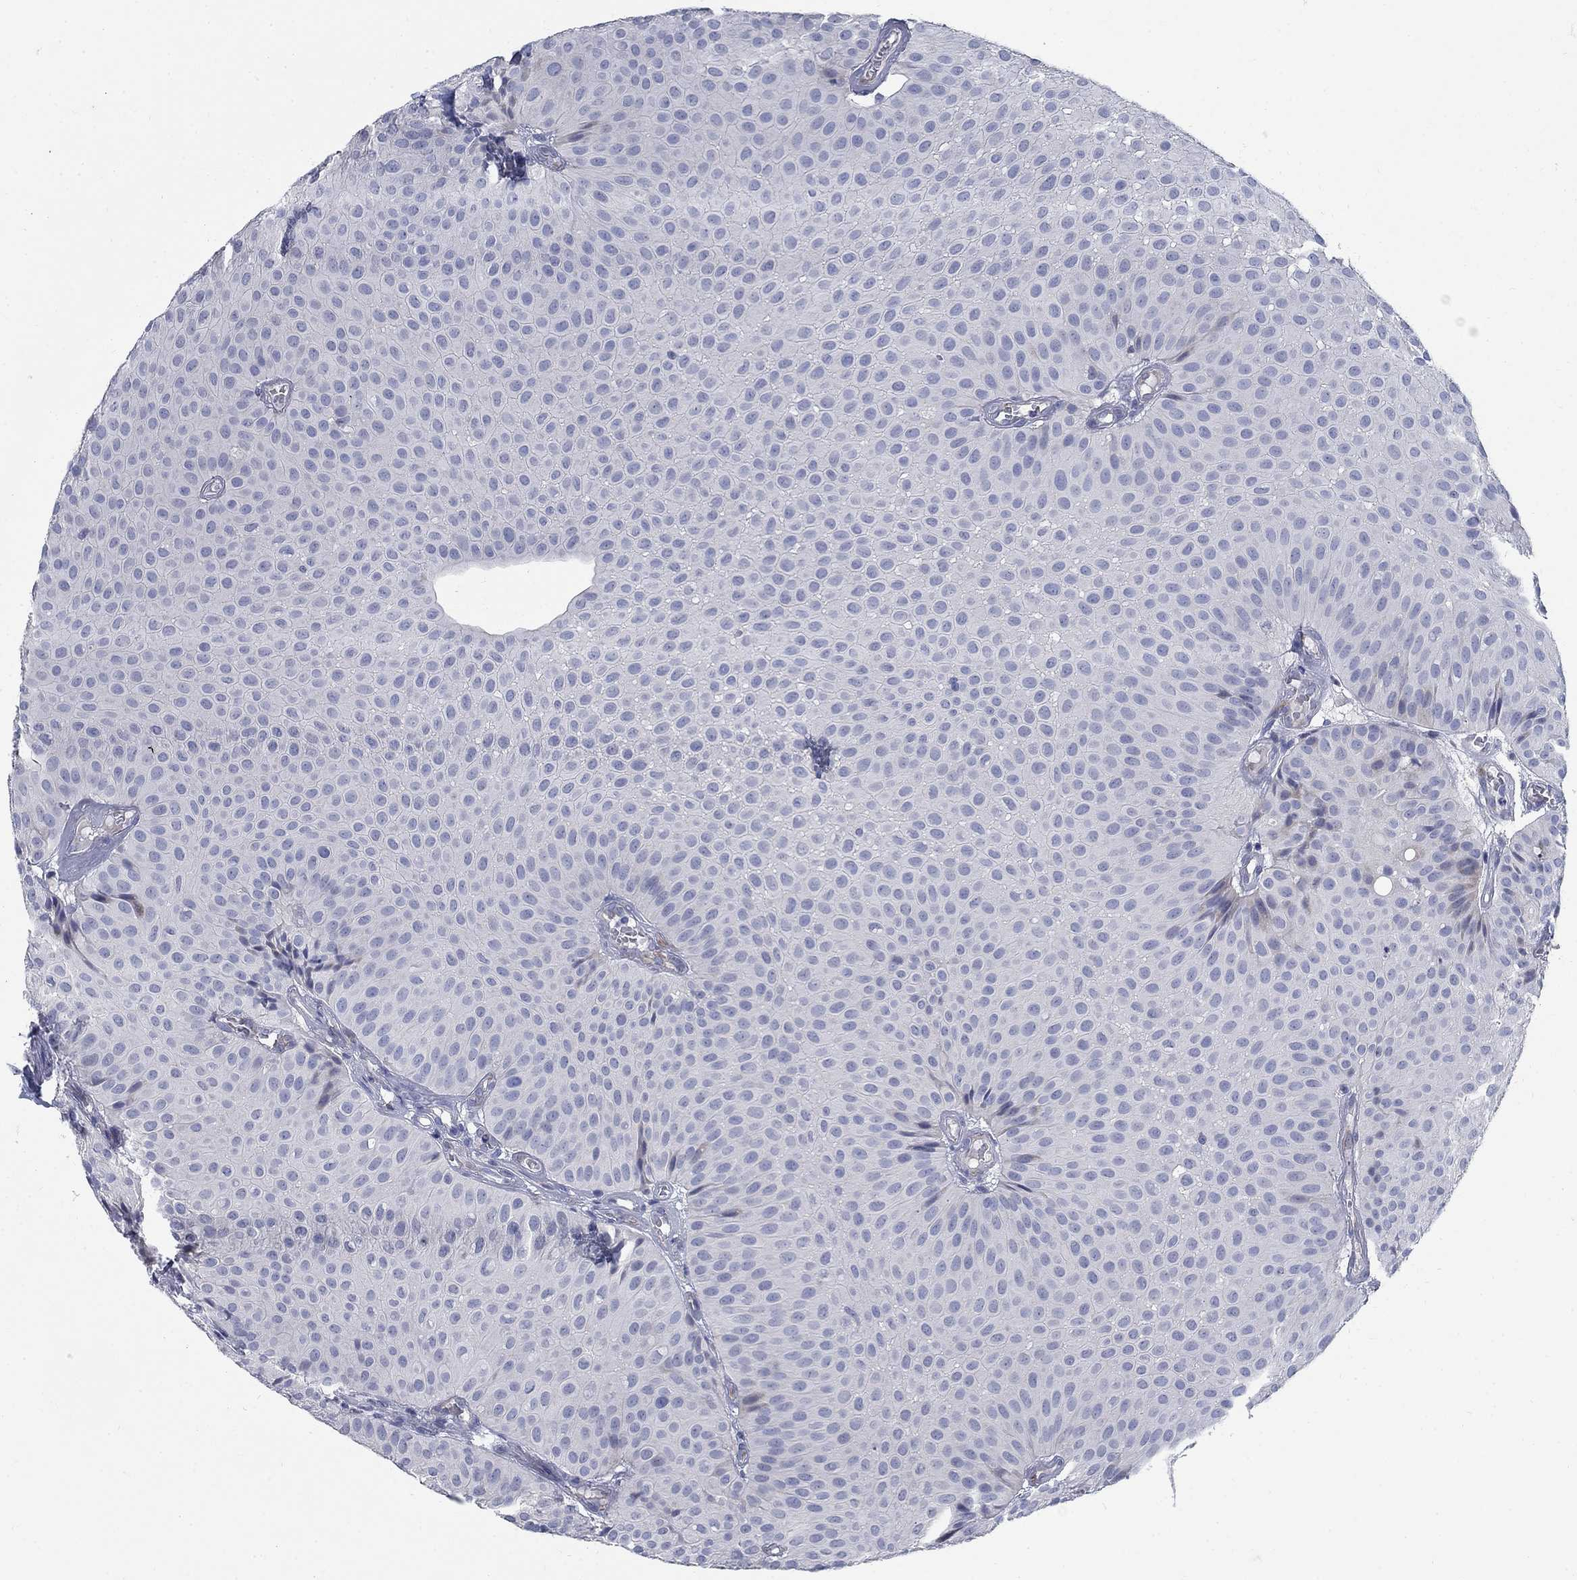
{"staining": {"intensity": "negative", "quantity": "none", "location": "none"}, "tissue": "urothelial cancer", "cell_type": "Tumor cells", "image_type": "cancer", "snomed": [{"axis": "morphology", "description": "Urothelial carcinoma, Low grade"}, {"axis": "topography", "description": "Urinary bladder"}], "caption": "Immunohistochemical staining of low-grade urothelial carcinoma exhibits no significant staining in tumor cells. (Stains: DAB (3,3'-diaminobenzidine) immunohistochemistry with hematoxylin counter stain, Microscopy: brightfield microscopy at high magnification).", "gene": "DNER", "patient": {"sex": "male", "age": 64}}